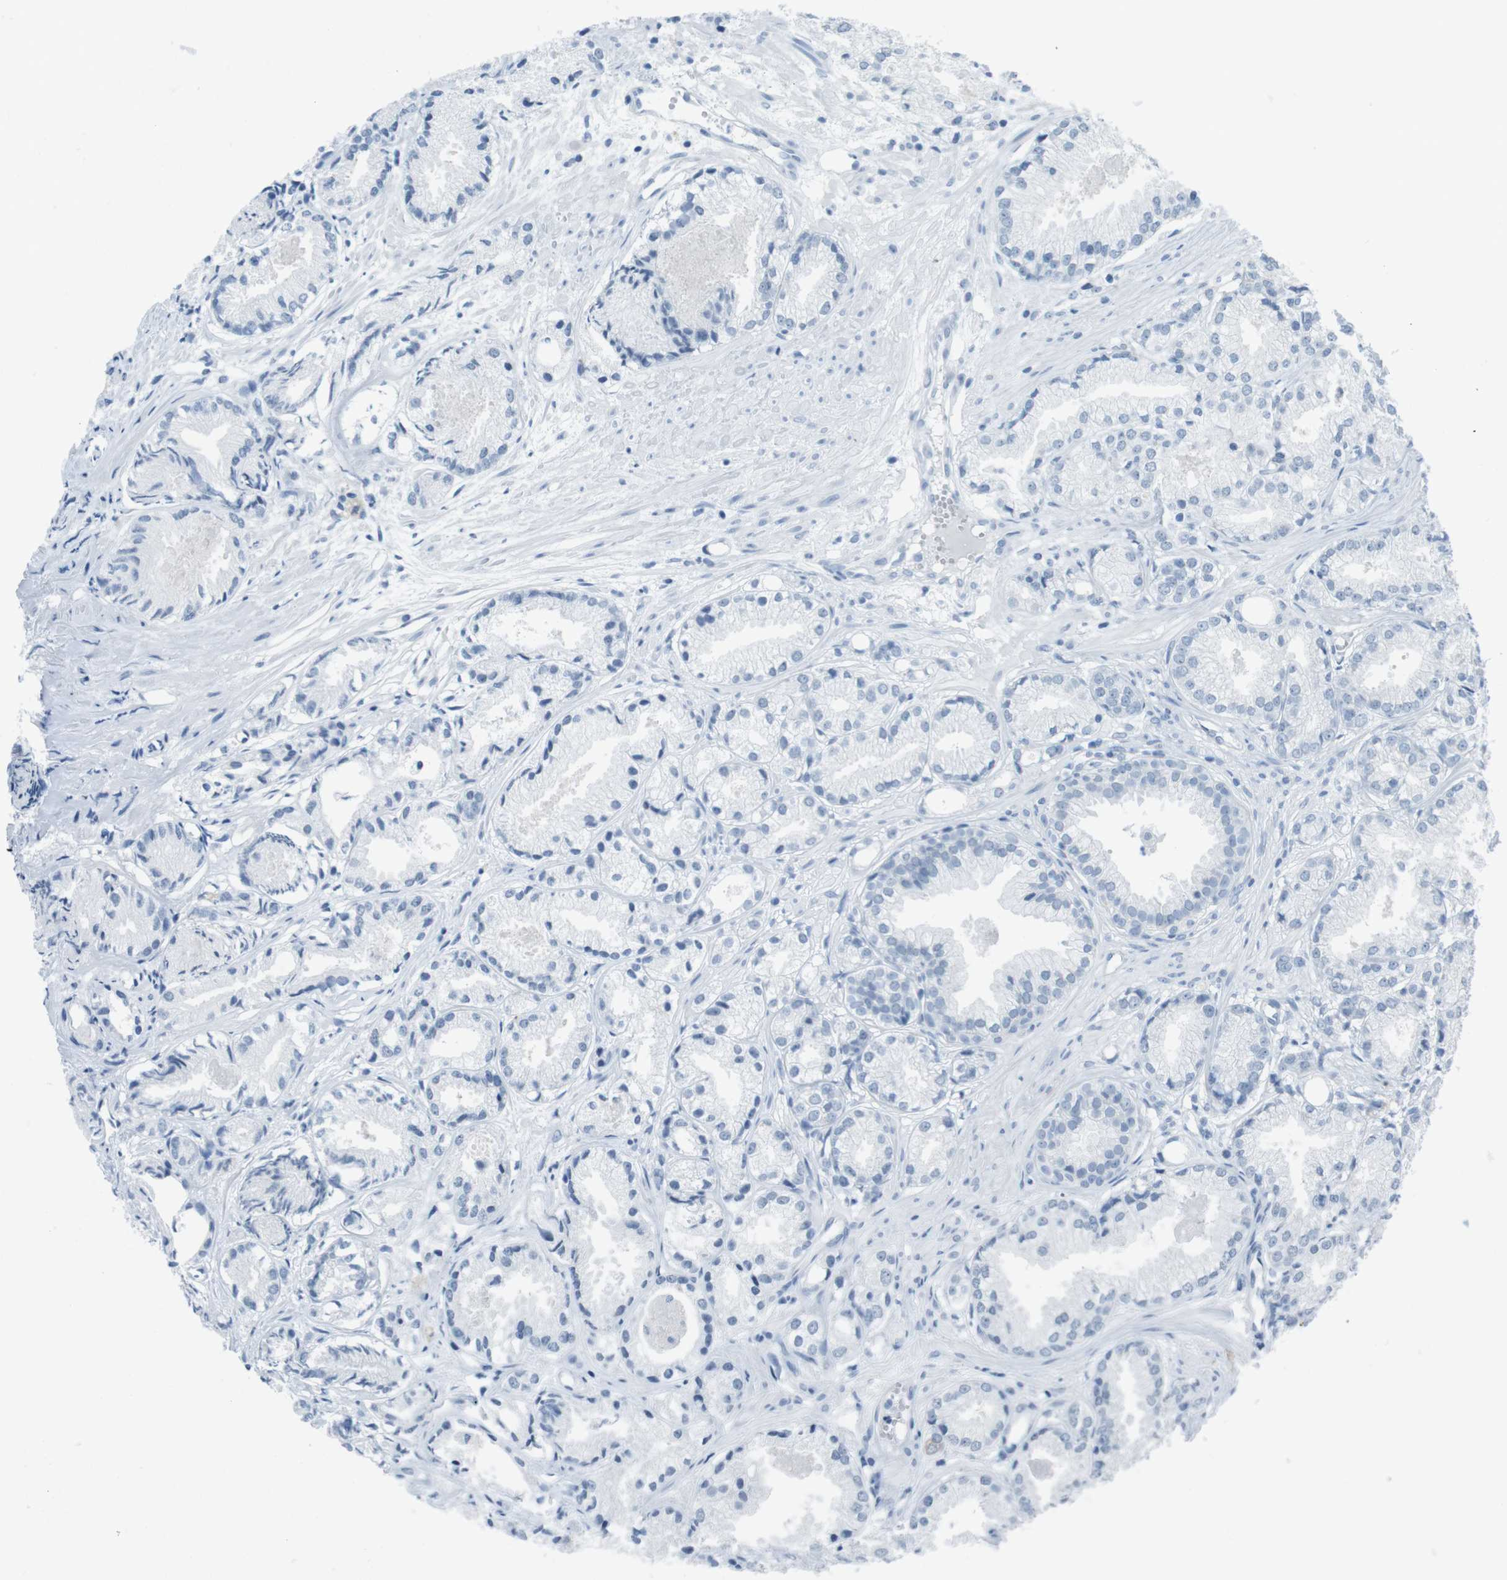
{"staining": {"intensity": "negative", "quantity": "none", "location": "none"}, "tissue": "prostate cancer", "cell_type": "Tumor cells", "image_type": "cancer", "snomed": [{"axis": "morphology", "description": "Adenocarcinoma, Low grade"}, {"axis": "topography", "description": "Prostate"}], "caption": "High power microscopy micrograph of an IHC micrograph of prostate low-grade adenocarcinoma, revealing no significant staining in tumor cells.", "gene": "TMEM207", "patient": {"sex": "male", "age": 72}}